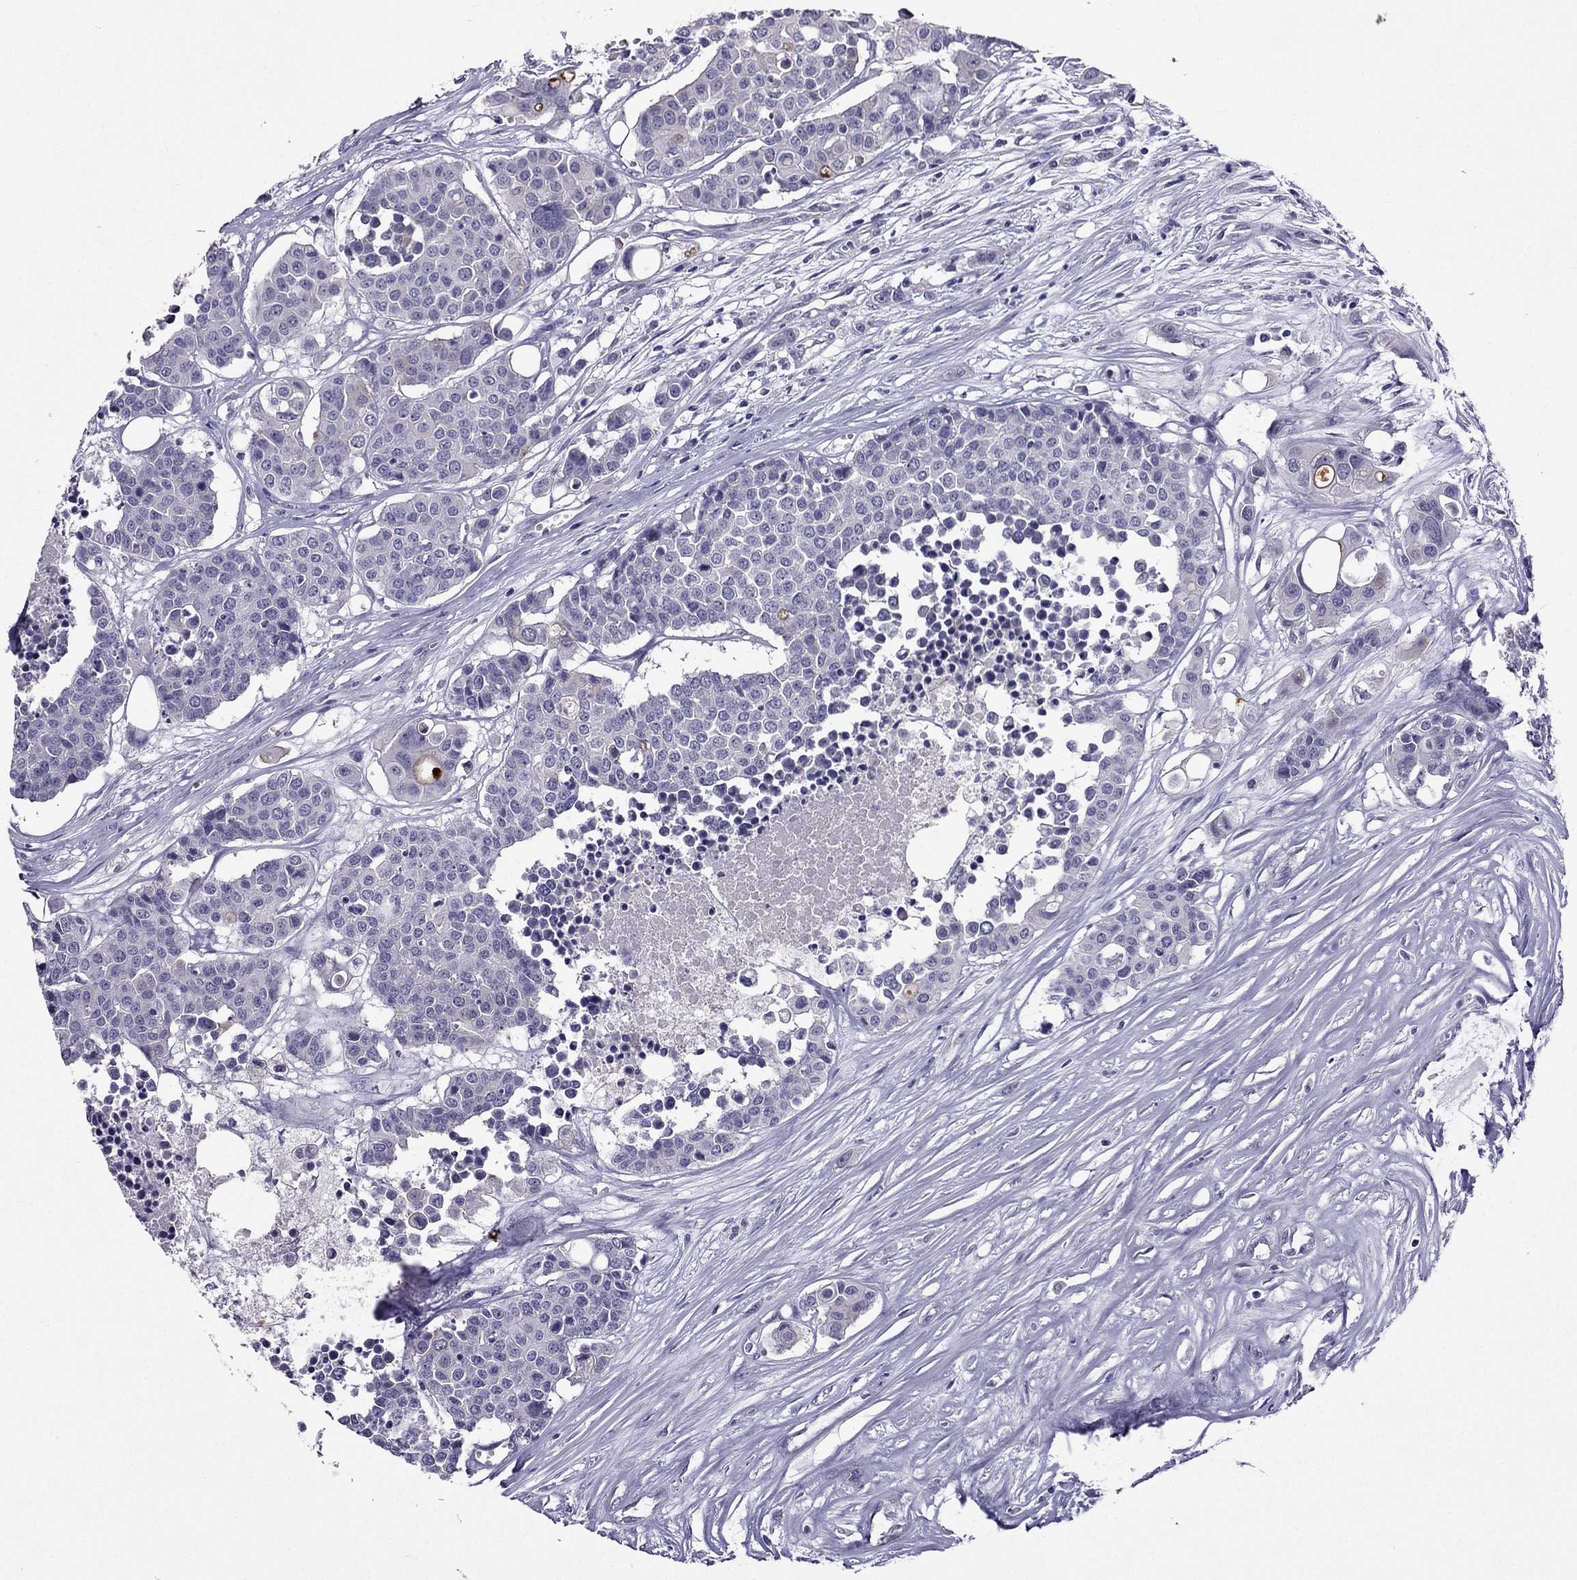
{"staining": {"intensity": "negative", "quantity": "none", "location": "none"}, "tissue": "carcinoid", "cell_type": "Tumor cells", "image_type": "cancer", "snomed": [{"axis": "morphology", "description": "Carcinoid, malignant, NOS"}, {"axis": "topography", "description": "Colon"}], "caption": "An IHC image of carcinoid is shown. There is no staining in tumor cells of carcinoid. The staining was performed using DAB to visualize the protein expression in brown, while the nuclei were stained in blue with hematoxylin (Magnification: 20x).", "gene": "DUSP15", "patient": {"sex": "male", "age": 81}}